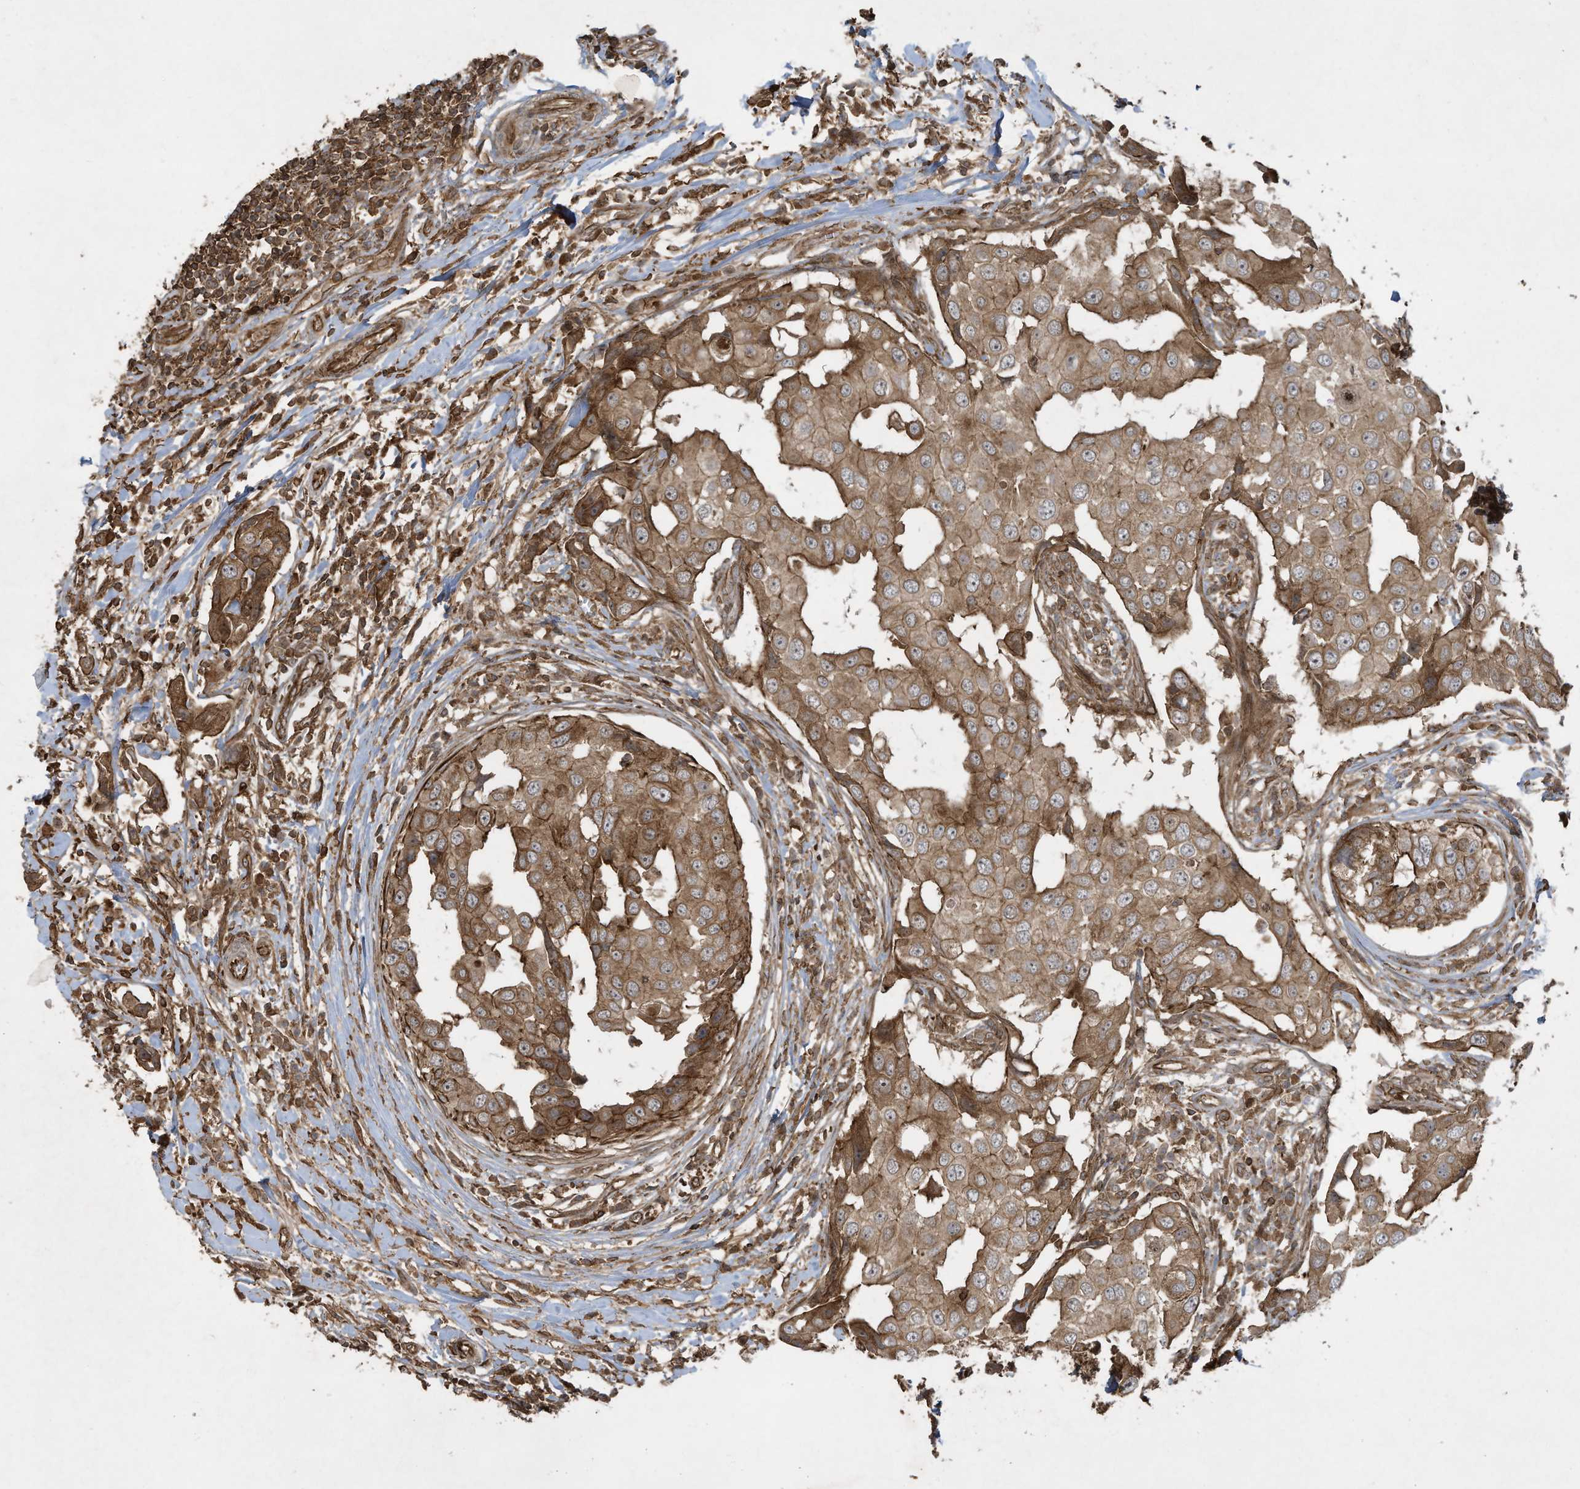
{"staining": {"intensity": "strong", "quantity": "25%-75%", "location": "cytoplasmic/membranous"}, "tissue": "breast cancer", "cell_type": "Tumor cells", "image_type": "cancer", "snomed": [{"axis": "morphology", "description": "Duct carcinoma"}, {"axis": "topography", "description": "Breast"}], "caption": "Immunohistochemistry (DAB (3,3'-diaminobenzidine)) staining of human breast cancer reveals strong cytoplasmic/membranous protein positivity in about 25%-75% of tumor cells.", "gene": "DDIT4", "patient": {"sex": "female", "age": 27}}